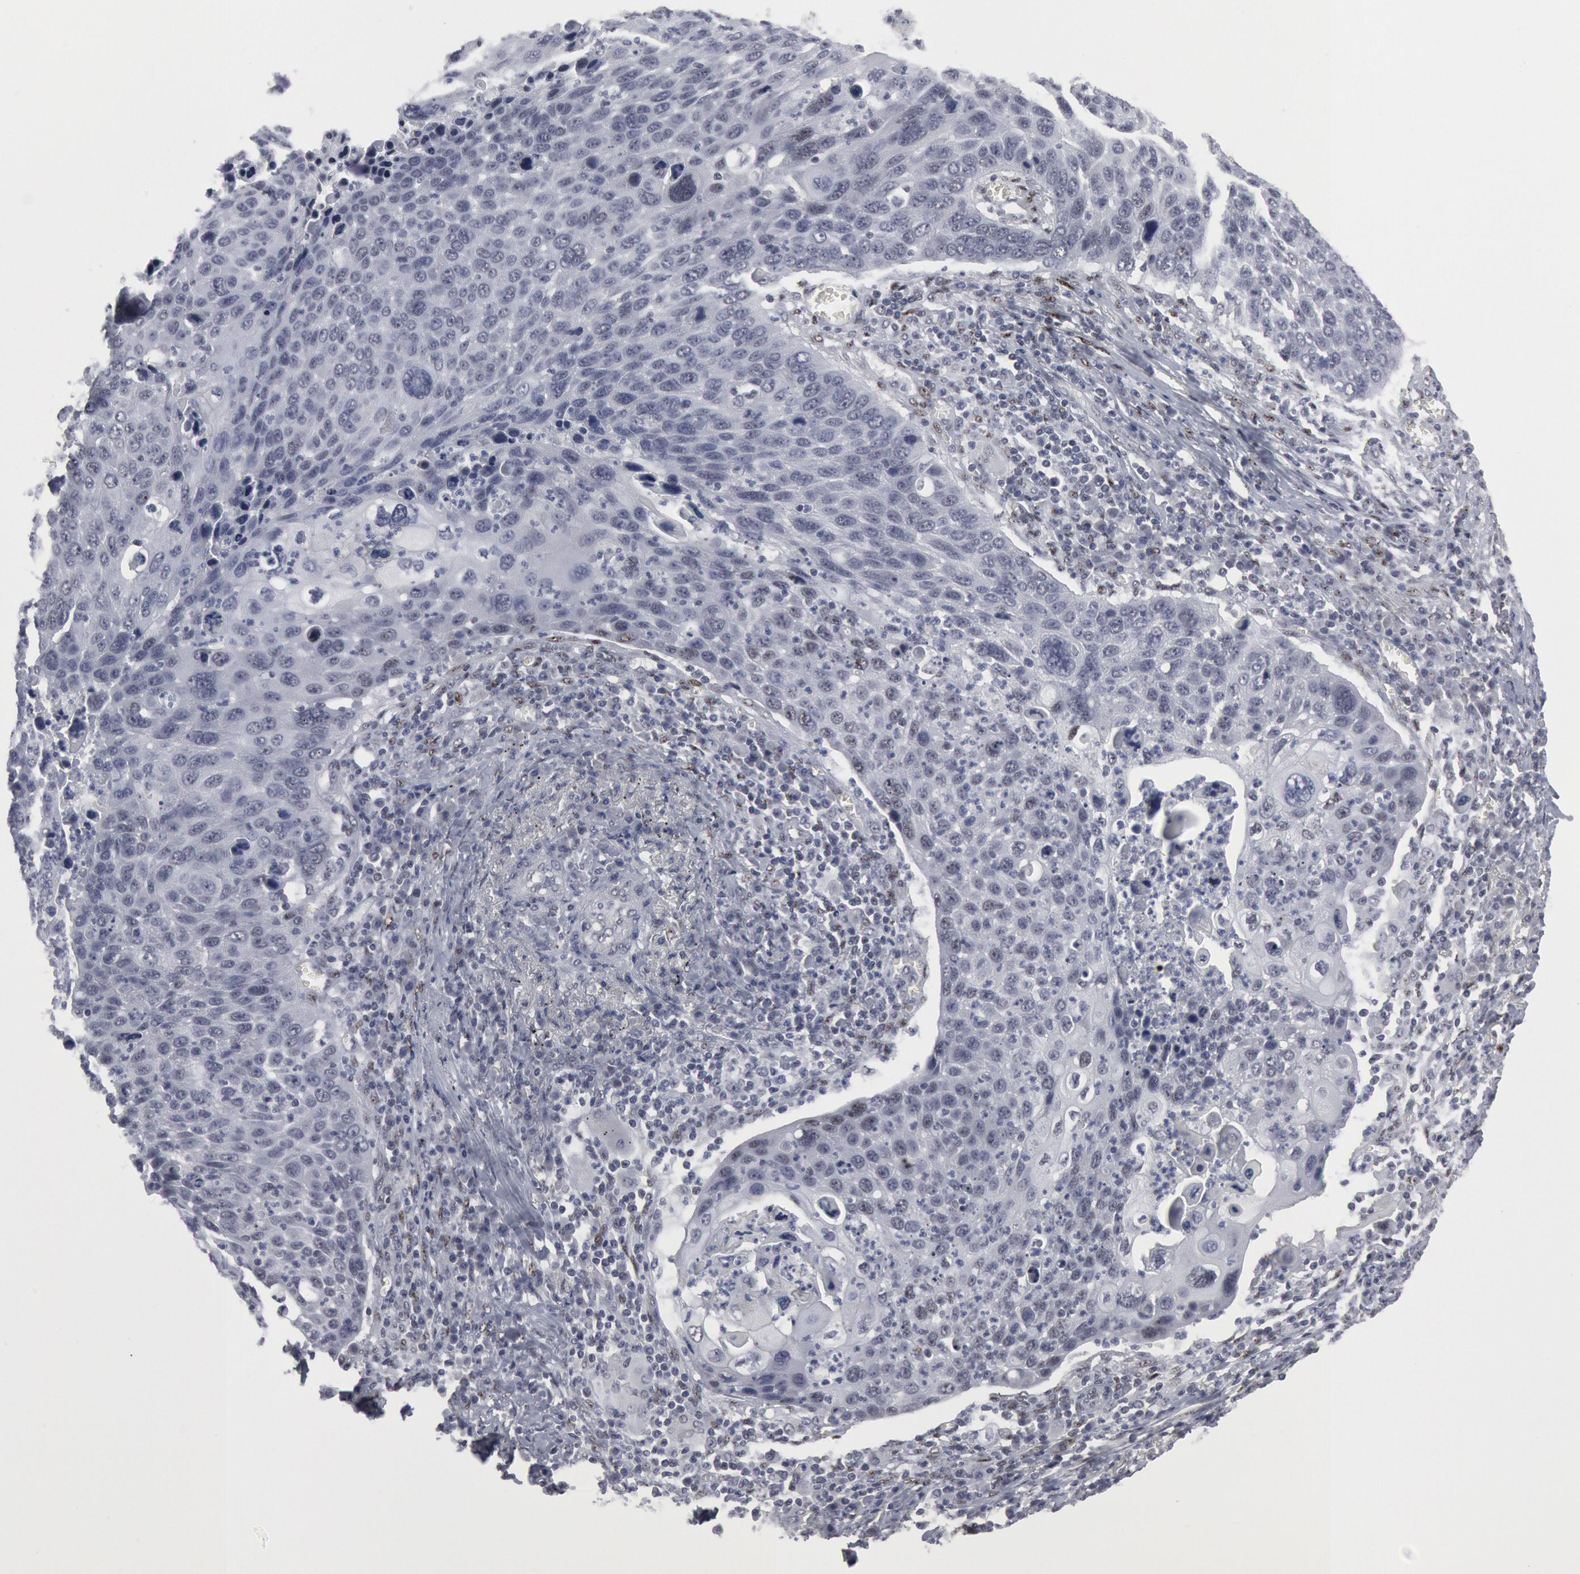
{"staining": {"intensity": "negative", "quantity": "none", "location": "none"}, "tissue": "lung cancer", "cell_type": "Tumor cells", "image_type": "cancer", "snomed": [{"axis": "morphology", "description": "Squamous cell carcinoma, NOS"}, {"axis": "topography", "description": "Lung"}], "caption": "Immunohistochemistry (IHC) image of human lung squamous cell carcinoma stained for a protein (brown), which reveals no positivity in tumor cells.", "gene": "FOXO1", "patient": {"sex": "male", "age": 68}}